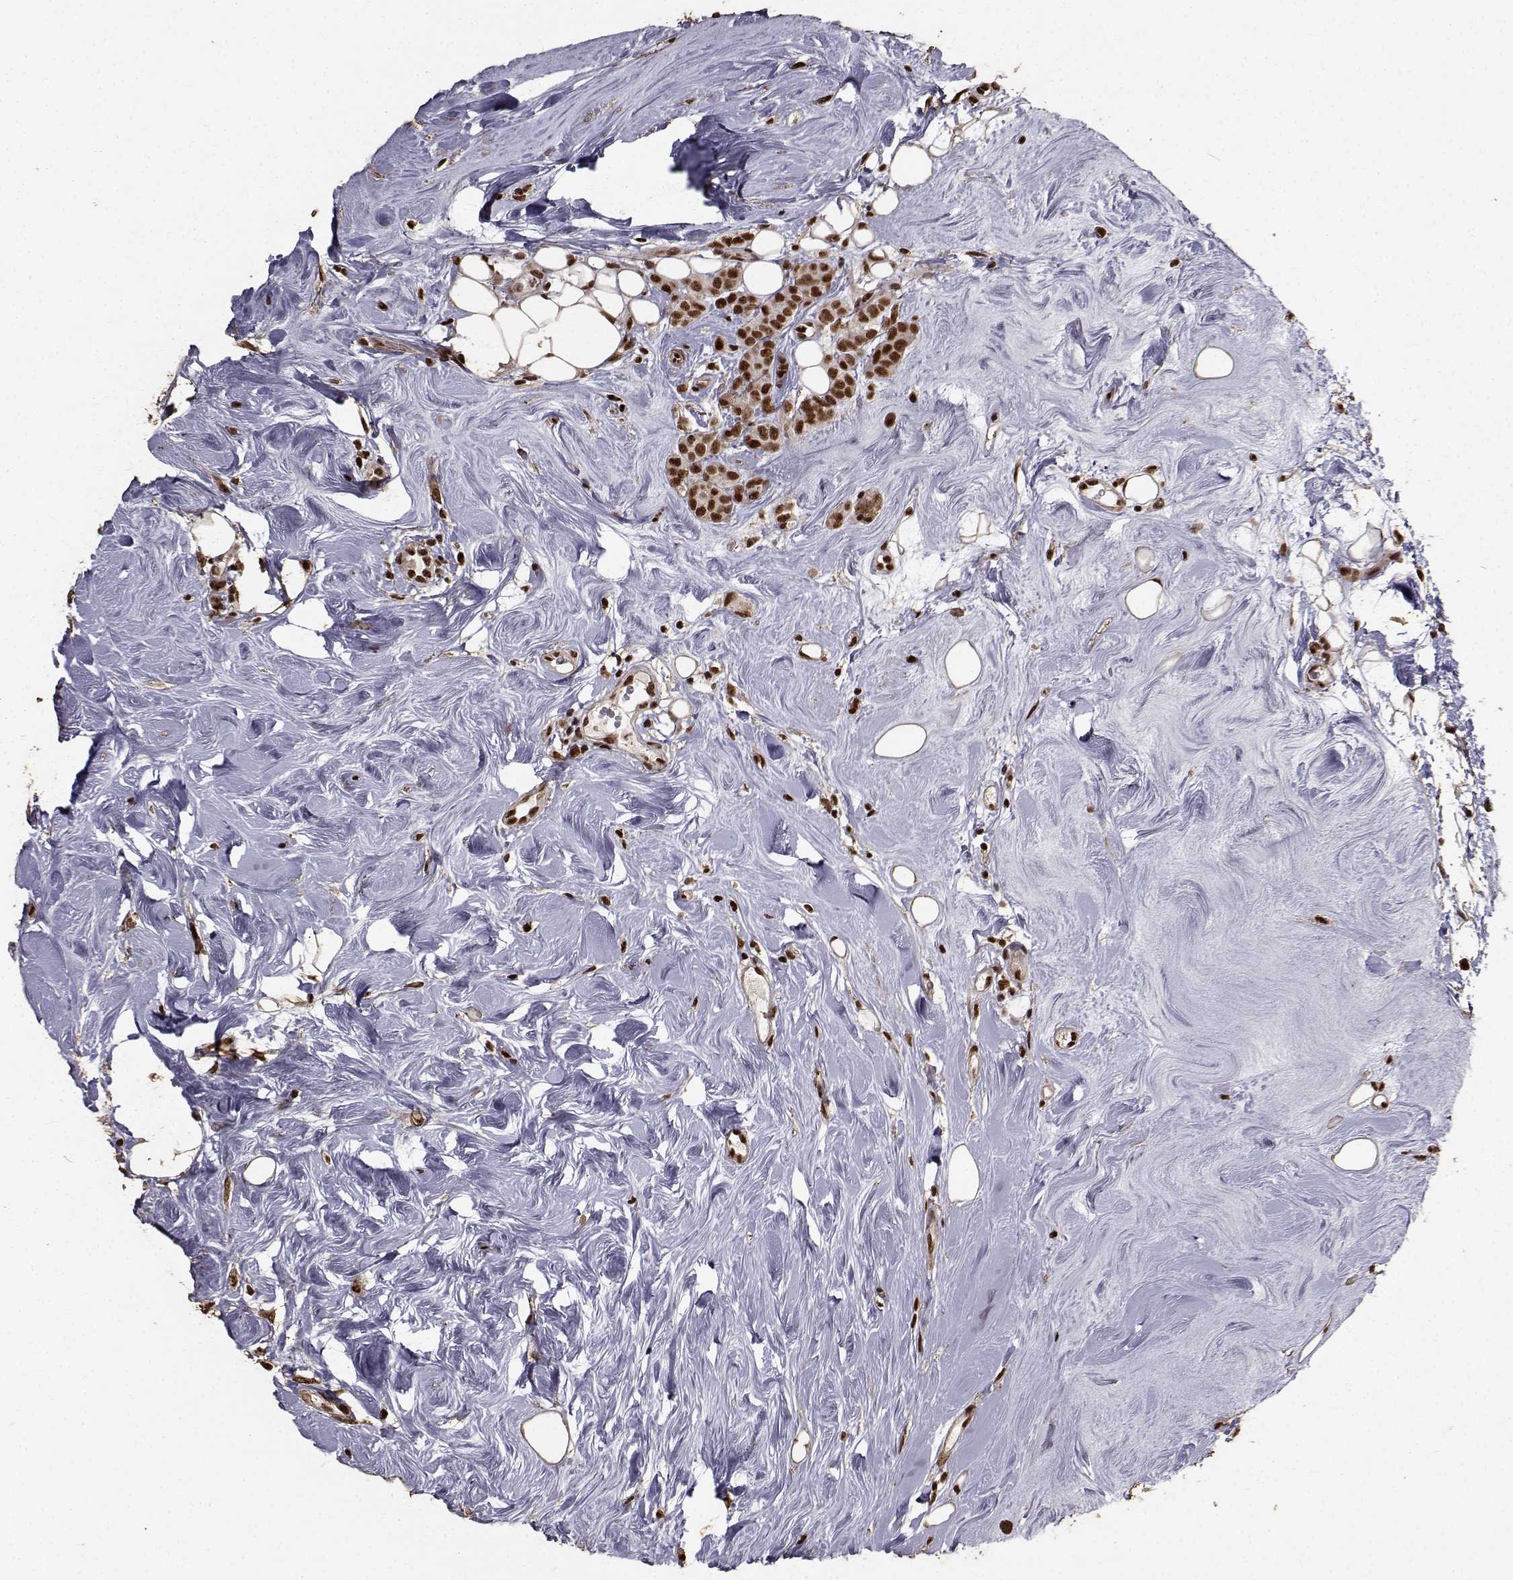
{"staining": {"intensity": "strong", "quantity": ">75%", "location": "cytoplasmic/membranous,nuclear"}, "tissue": "breast cancer", "cell_type": "Tumor cells", "image_type": "cancer", "snomed": [{"axis": "morphology", "description": "Lobular carcinoma"}, {"axis": "topography", "description": "Breast"}], "caption": "Tumor cells demonstrate strong cytoplasmic/membranous and nuclear expression in about >75% of cells in breast cancer (lobular carcinoma). The staining was performed using DAB (3,3'-diaminobenzidine) to visualize the protein expression in brown, while the nuclei were stained in blue with hematoxylin (Magnification: 20x).", "gene": "SF1", "patient": {"sex": "female", "age": 49}}